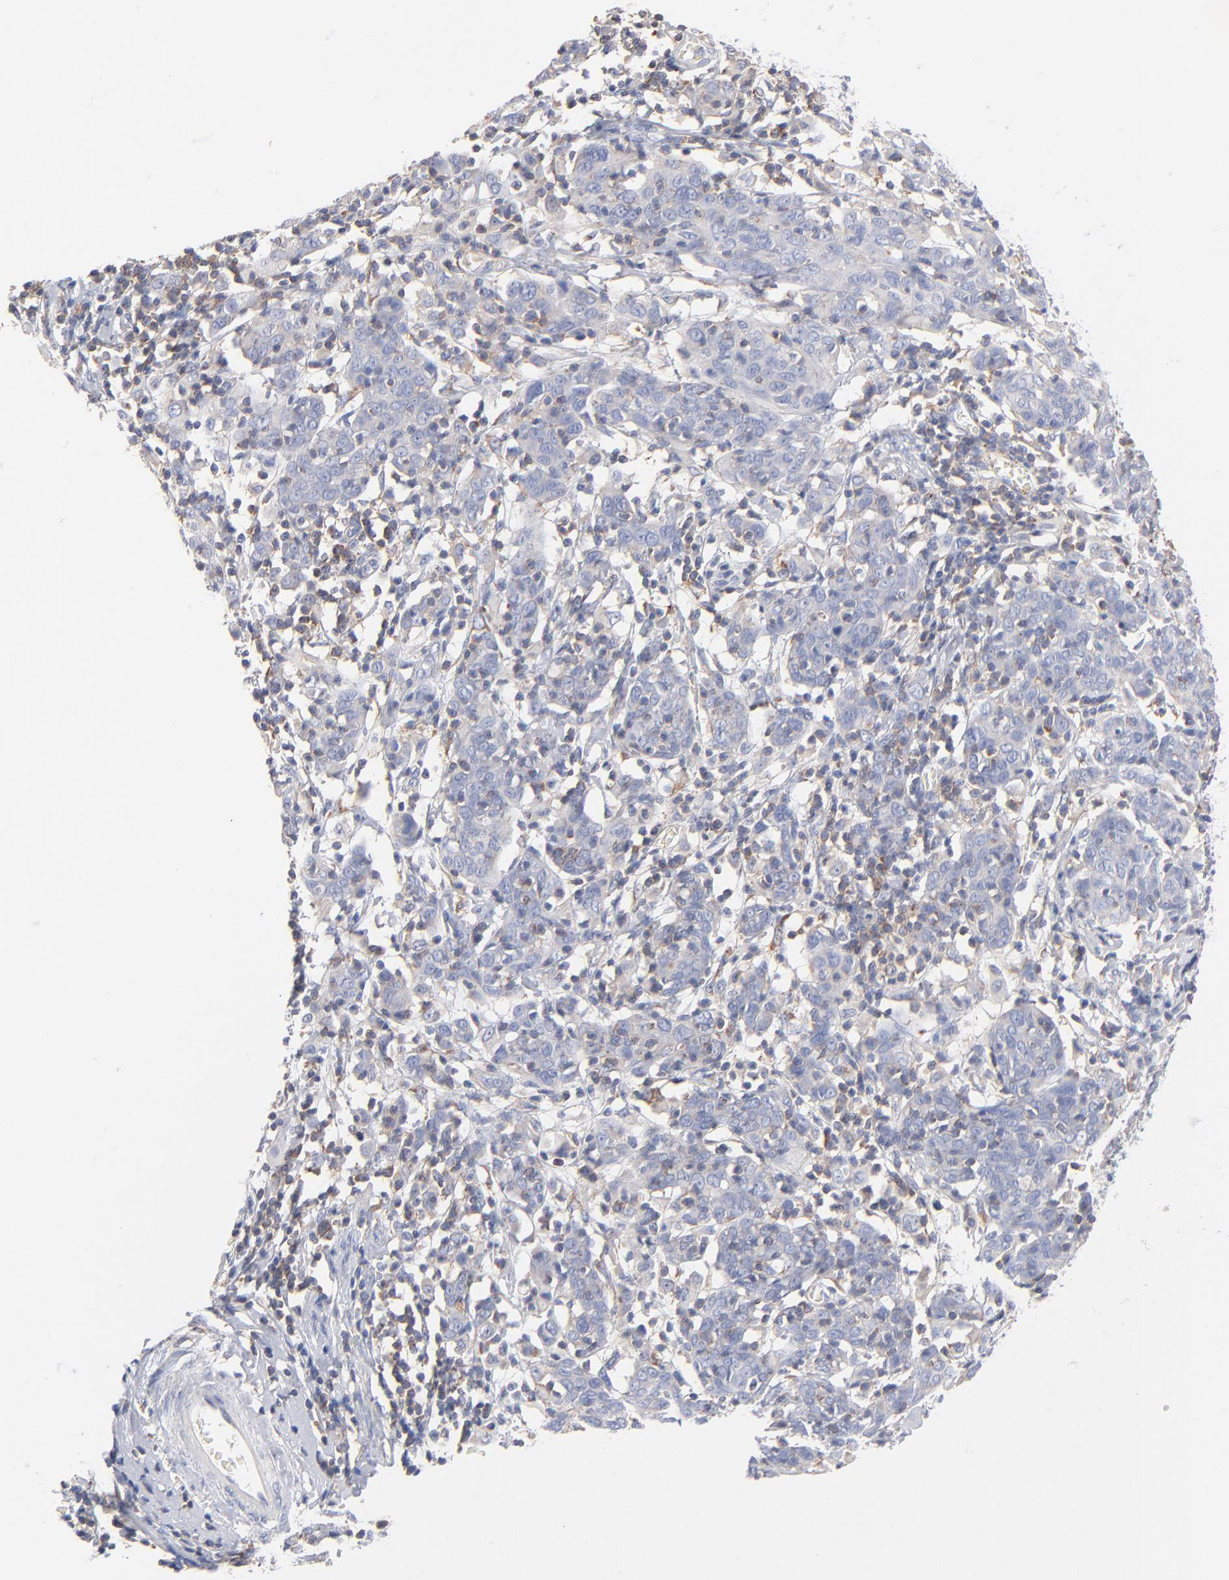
{"staining": {"intensity": "negative", "quantity": "none", "location": "none"}, "tissue": "cervical cancer", "cell_type": "Tumor cells", "image_type": "cancer", "snomed": [{"axis": "morphology", "description": "Normal tissue, NOS"}, {"axis": "morphology", "description": "Squamous cell carcinoma, NOS"}, {"axis": "topography", "description": "Cervix"}], "caption": "The histopathology image shows no staining of tumor cells in cervical squamous cell carcinoma.", "gene": "SEPTIN6", "patient": {"sex": "female", "age": 67}}